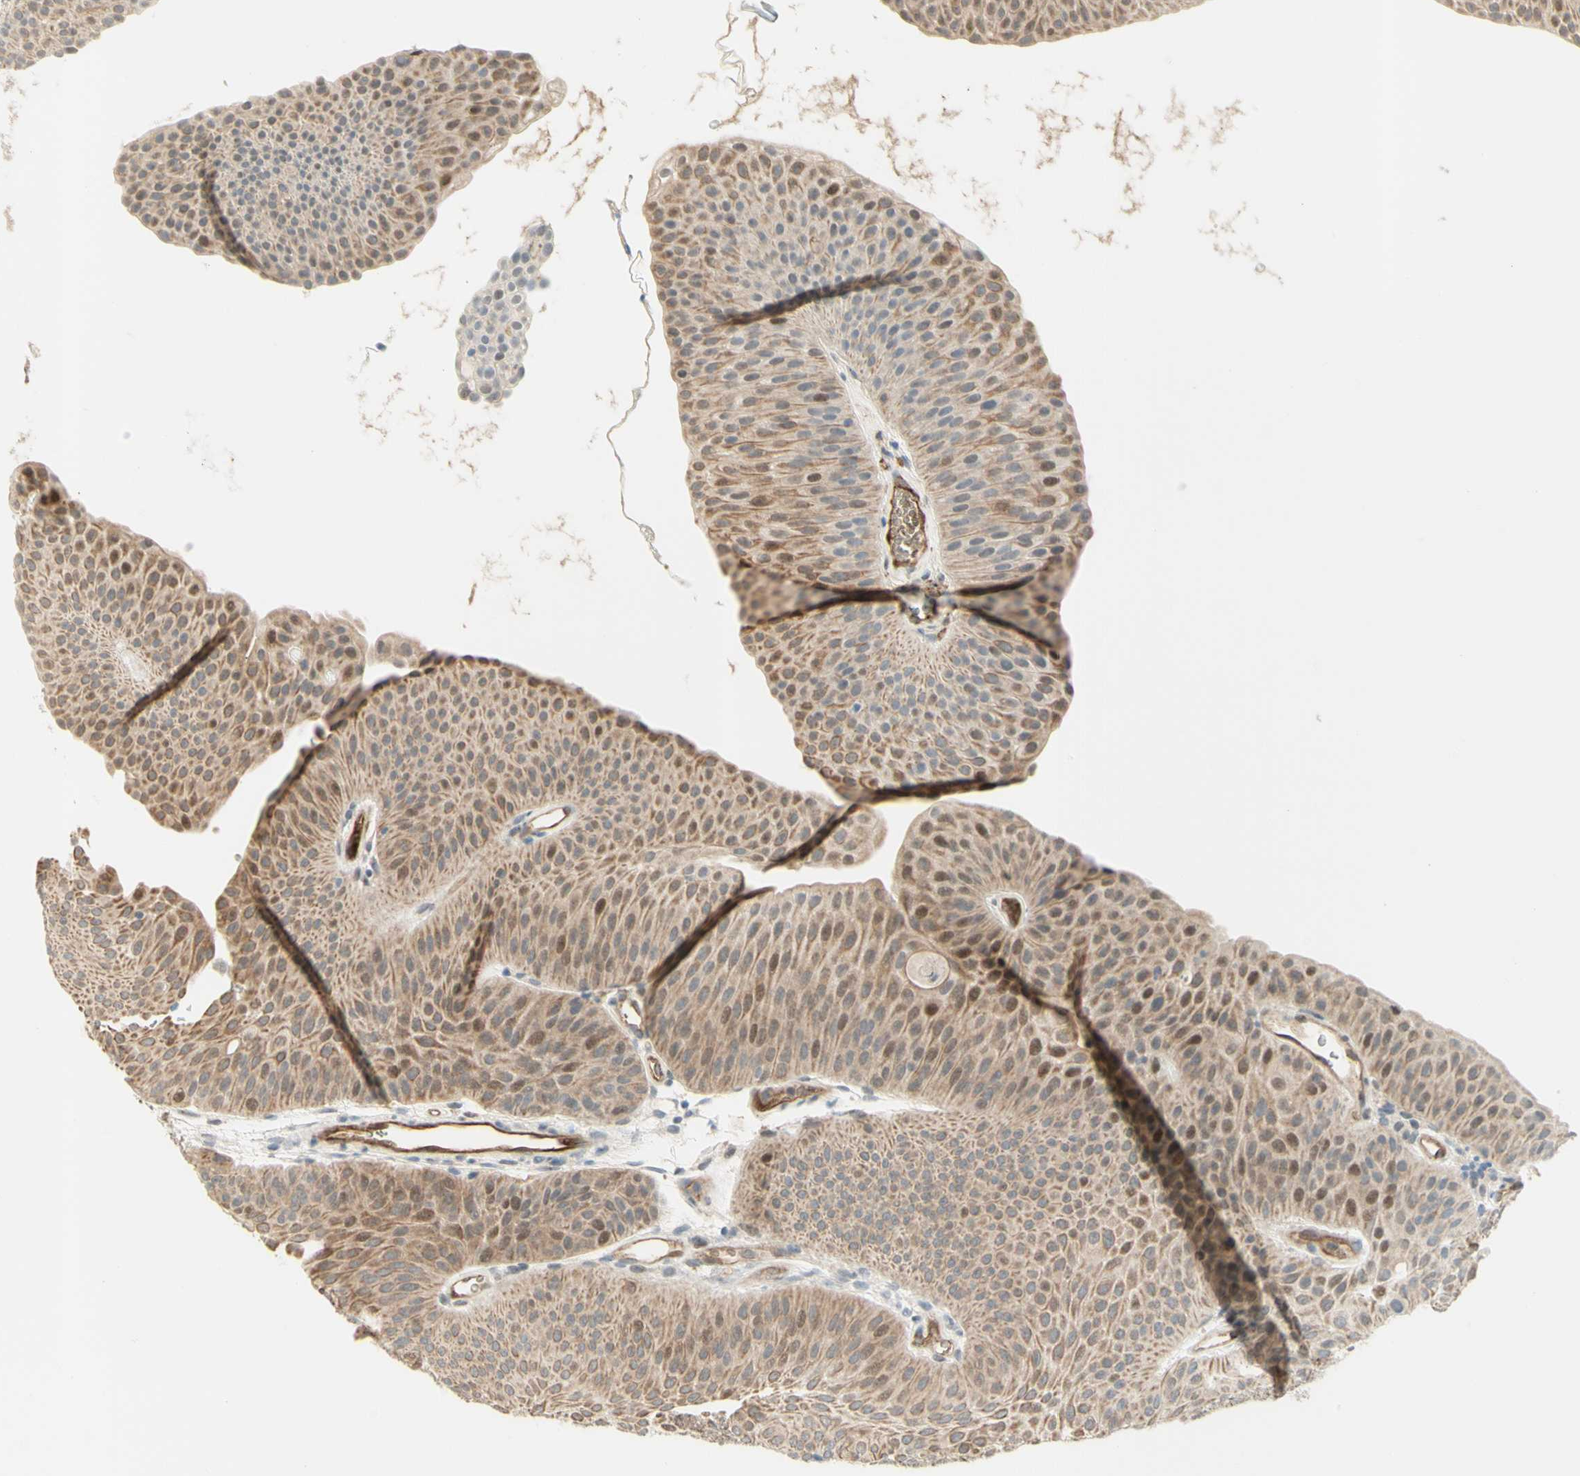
{"staining": {"intensity": "moderate", "quantity": ">75%", "location": "cytoplasmic/membranous,nuclear"}, "tissue": "urothelial cancer", "cell_type": "Tumor cells", "image_type": "cancer", "snomed": [{"axis": "morphology", "description": "Urothelial carcinoma, Low grade"}, {"axis": "topography", "description": "Urinary bladder"}], "caption": "Low-grade urothelial carcinoma tissue shows moderate cytoplasmic/membranous and nuclear positivity in about >75% of tumor cells, visualized by immunohistochemistry.", "gene": "ANGPT2", "patient": {"sex": "female", "age": 60}}